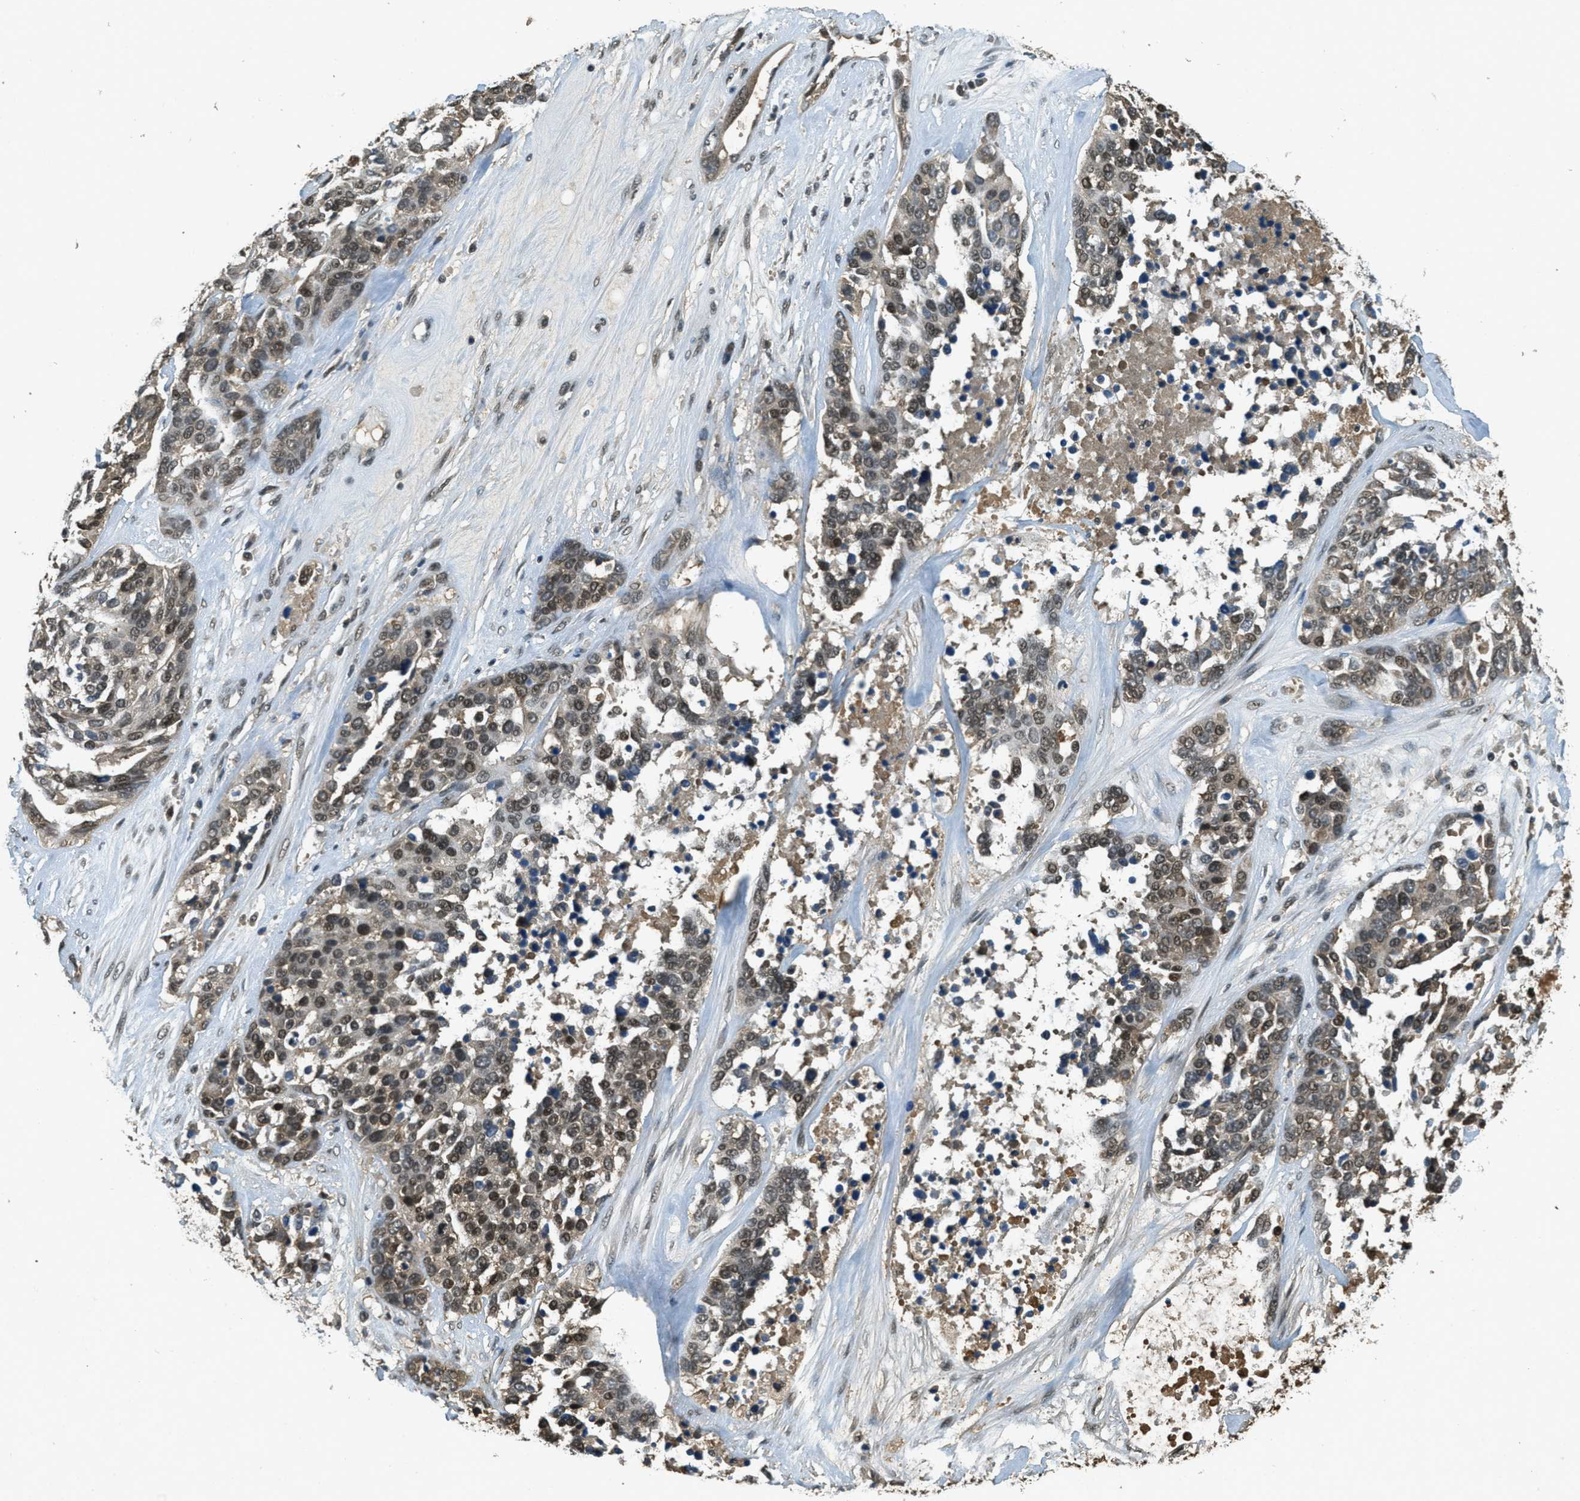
{"staining": {"intensity": "moderate", "quantity": "25%-75%", "location": "nuclear"}, "tissue": "ovarian cancer", "cell_type": "Tumor cells", "image_type": "cancer", "snomed": [{"axis": "morphology", "description": "Cystadenocarcinoma, serous, NOS"}, {"axis": "topography", "description": "Ovary"}], "caption": "The image demonstrates immunohistochemical staining of ovarian cancer. There is moderate nuclear expression is seen in about 25%-75% of tumor cells.", "gene": "ZNF148", "patient": {"sex": "female", "age": 44}}